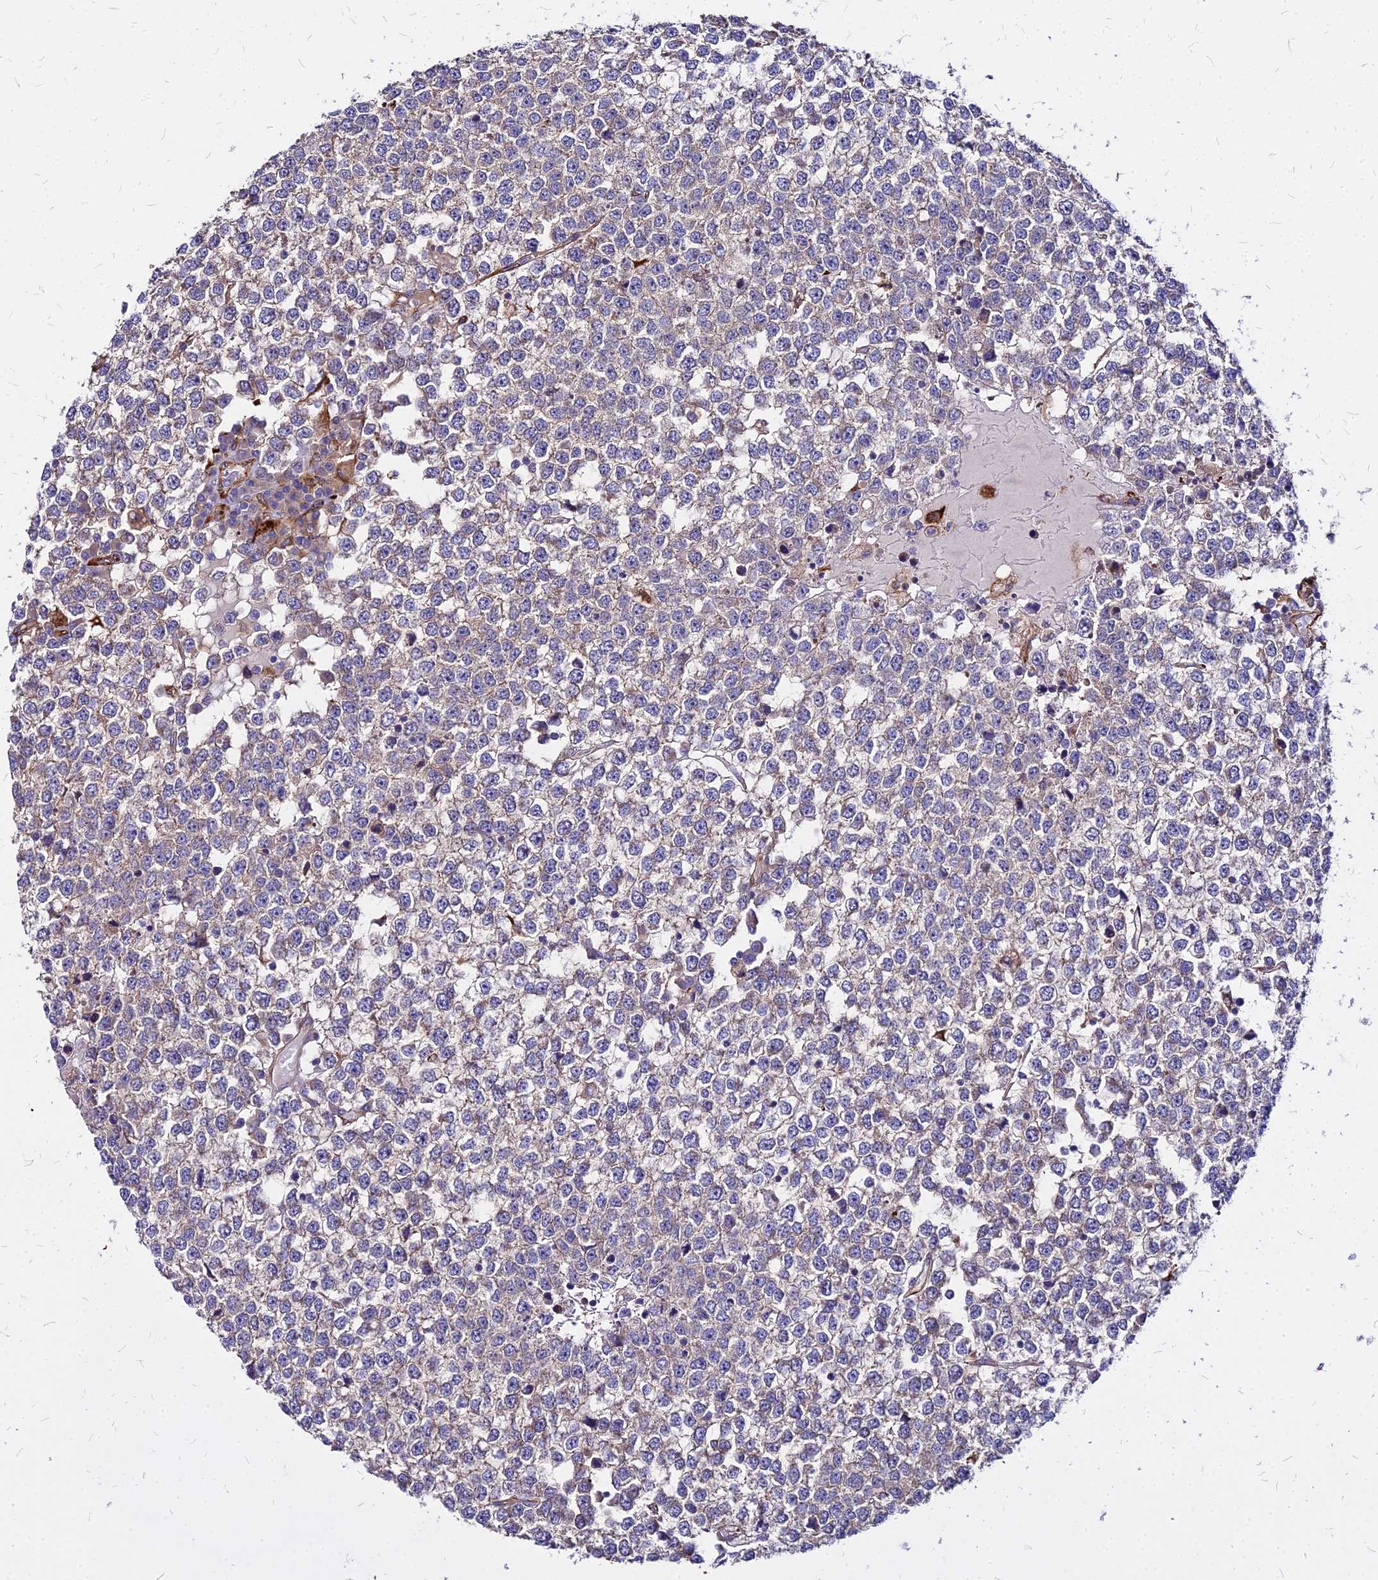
{"staining": {"intensity": "weak", "quantity": "25%-75%", "location": "cytoplasmic/membranous"}, "tissue": "testis cancer", "cell_type": "Tumor cells", "image_type": "cancer", "snomed": [{"axis": "morphology", "description": "Seminoma, NOS"}, {"axis": "topography", "description": "Testis"}], "caption": "Human seminoma (testis) stained with a protein marker reveals weak staining in tumor cells.", "gene": "COMMD10", "patient": {"sex": "male", "age": 65}}